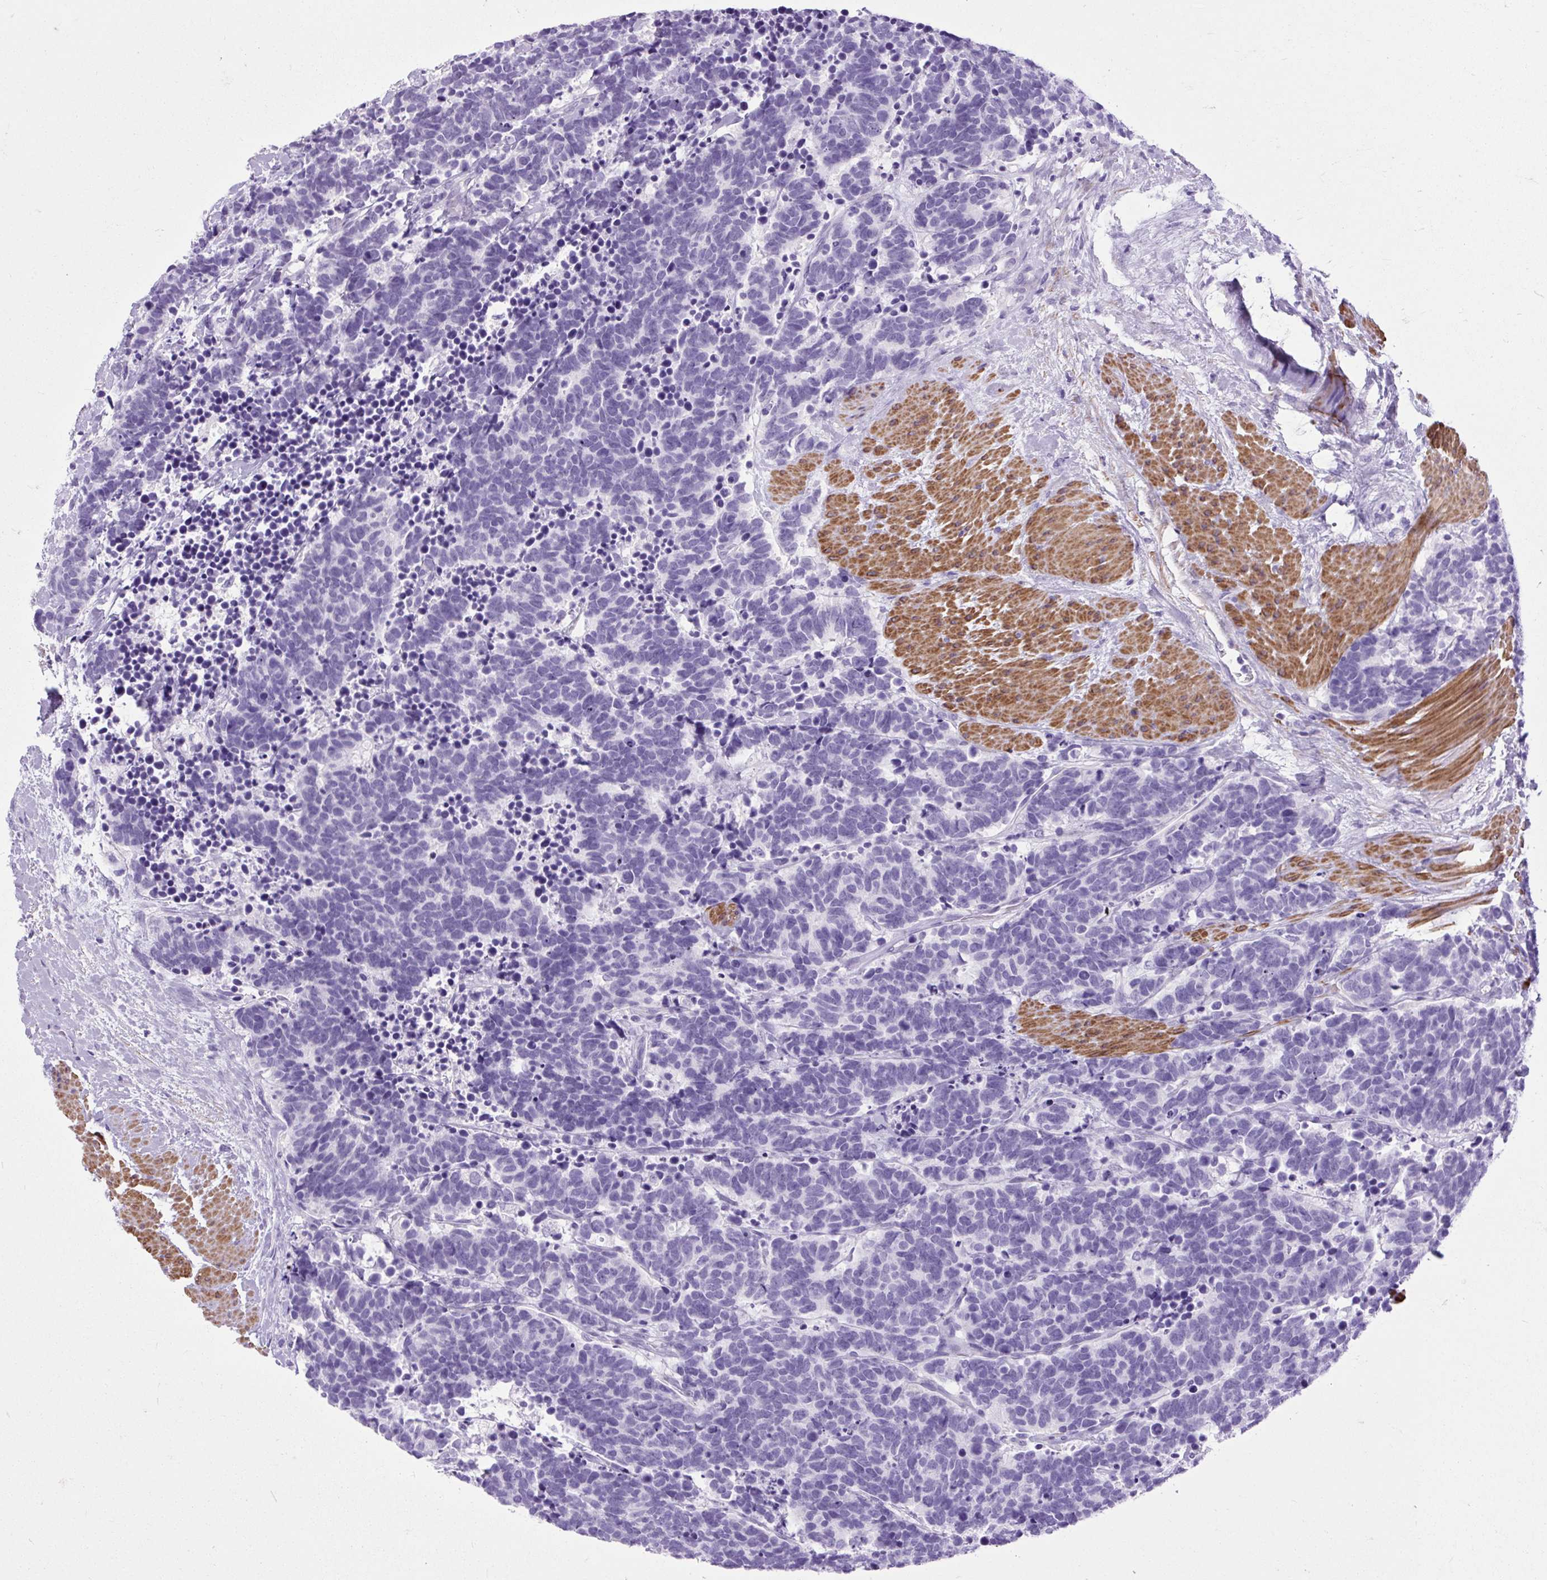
{"staining": {"intensity": "negative", "quantity": "none", "location": "none"}, "tissue": "carcinoid", "cell_type": "Tumor cells", "image_type": "cancer", "snomed": [{"axis": "morphology", "description": "Carcinoma, NOS"}, {"axis": "morphology", "description": "Carcinoid, malignant, NOS"}, {"axis": "topography", "description": "Prostate"}], "caption": "Immunohistochemical staining of carcinoma shows no significant expression in tumor cells. (DAB IHC visualized using brightfield microscopy, high magnification).", "gene": "DPP6", "patient": {"sex": "male", "age": 57}}